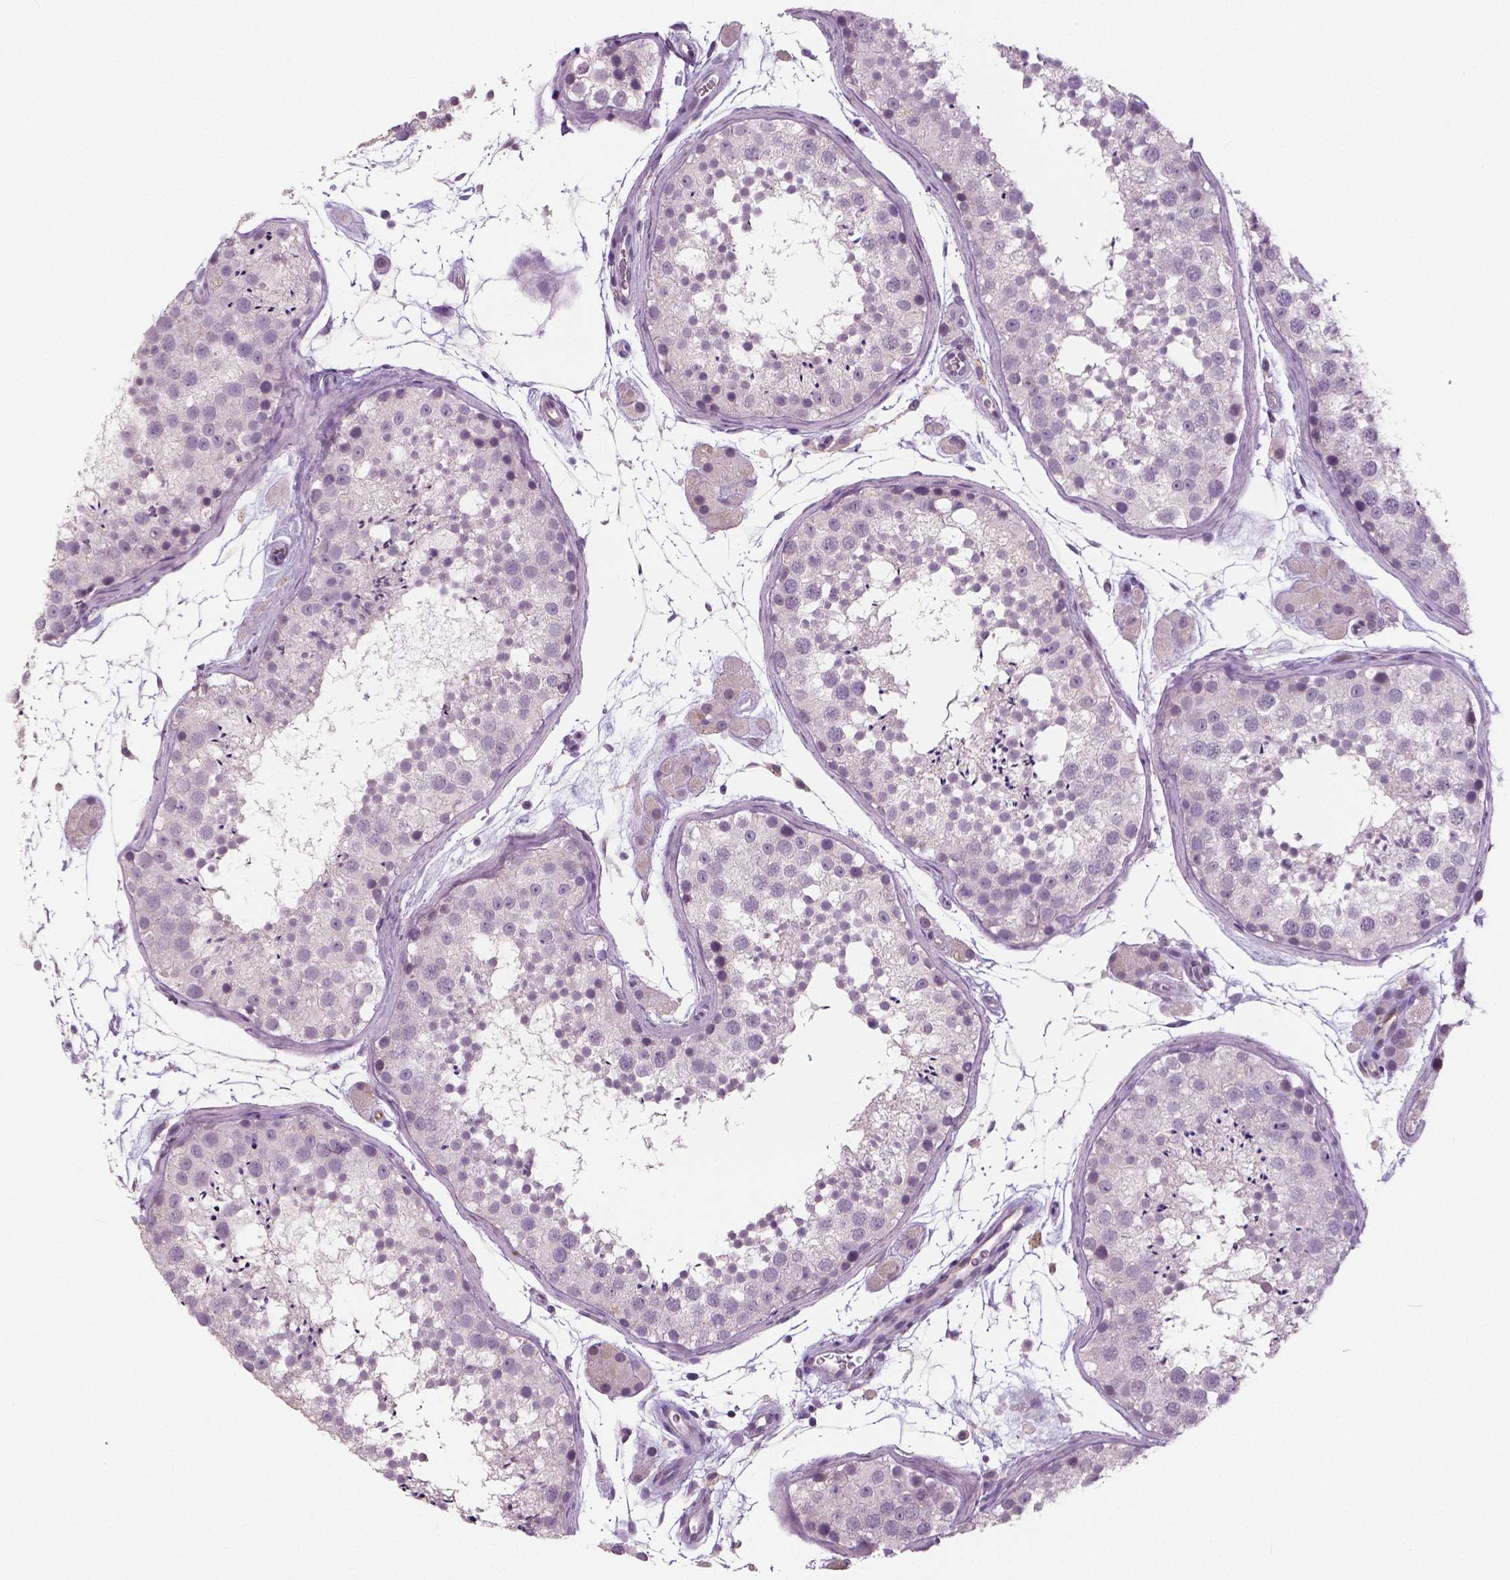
{"staining": {"intensity": "negative", "quantity": "none", "location": "none"}, "tissue": "testis", "cell_type": "Cells in seminiferous ducts", "image_type": "normal", "snomed": [{"axis": "morphology", "description": "Normal tissue, NOS"}, {"axis": "topography", "description": "Testis"}], "caption": "Cells in seminiferous ducts show no significant protein staining in unremarkable testis. (DAB (3,3'-diaminobenzidine) immunohistochemistry (IHC), high magnification).", "gene": "NECAB1", "patient": {"sex": "male", "age": 41}}